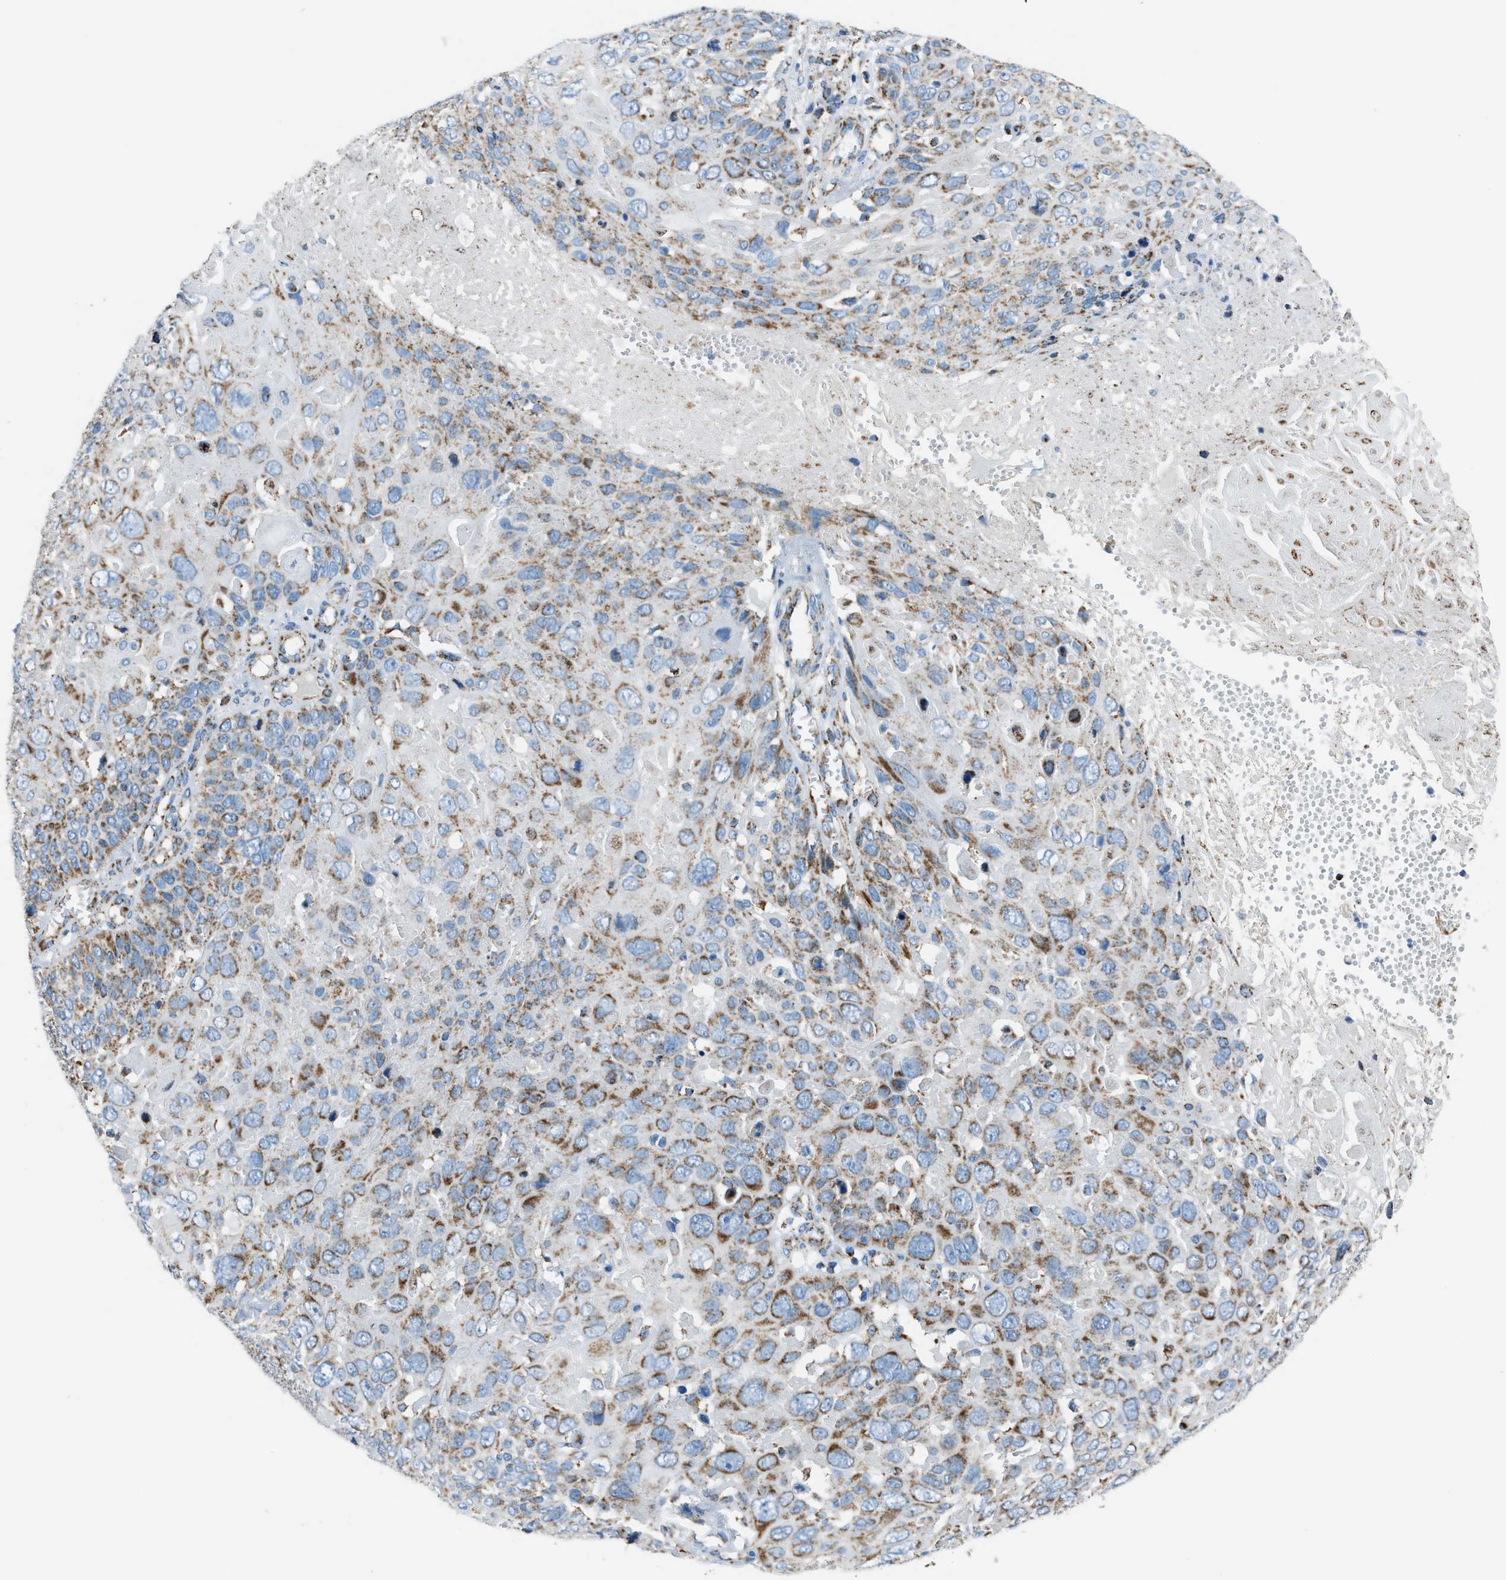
{"staining": {"intensity": "moderate", "quantity": ">75%", "location": "cytoplasmic/membranous"}, "tissue": "cervical cancer", "cell_type": "Tumor cells", "image_type": "cancer", "snomed": [{"axis": "morphology", "description": "Squamous cell carcinoma, NOS"}, {"axis": "topography", "description": "Cervix"}], "caption": "Immunohistochemistry staining of cervical squamous cell carcinoma, which exhibits medium levels of moderate cytoplasmic/membranous positivity in about >75% of tumor cells indicating moderate cytoplasmic/membranous protein expression. The staining was performed using DAB (3,3'-diaminobenzidine) (brown) for protein detection and nuclei were counterstained in hematoxylin (blue).", "gene": "MDH2", "patient": {"sex": "female", "age": 74}}